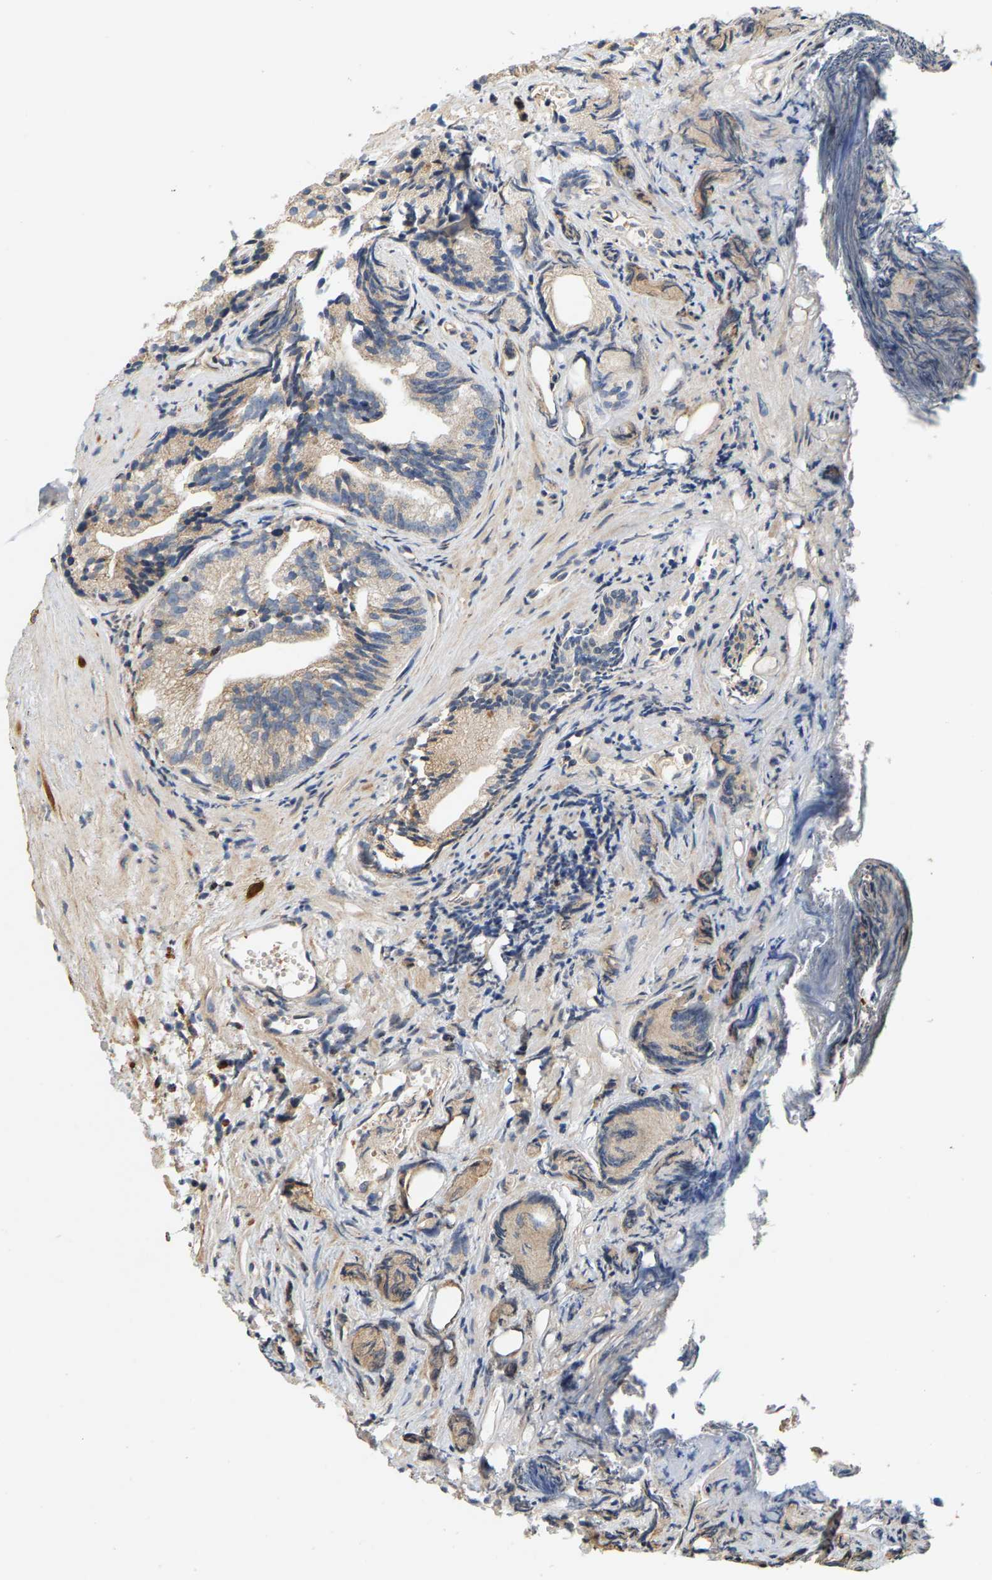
{"staining": {"intensity": "weak", "quantity": "<25%", "location": "cytoplasmic/membranous"}, "tissue": "prostate cancer", "cell_type": "Tumor cells", "image_type": "cancer", "snomed": [{"axis": "morphology", "description": "Adenocarcinoma, Low grade"}, {"axis": "topography", "description": "Prostate"}], "caption": "Tumor cells are negative for brown protein staining in prostate cancer.", "gene": "CIDEC", "patient": {"sex": "male", "age": 89}}